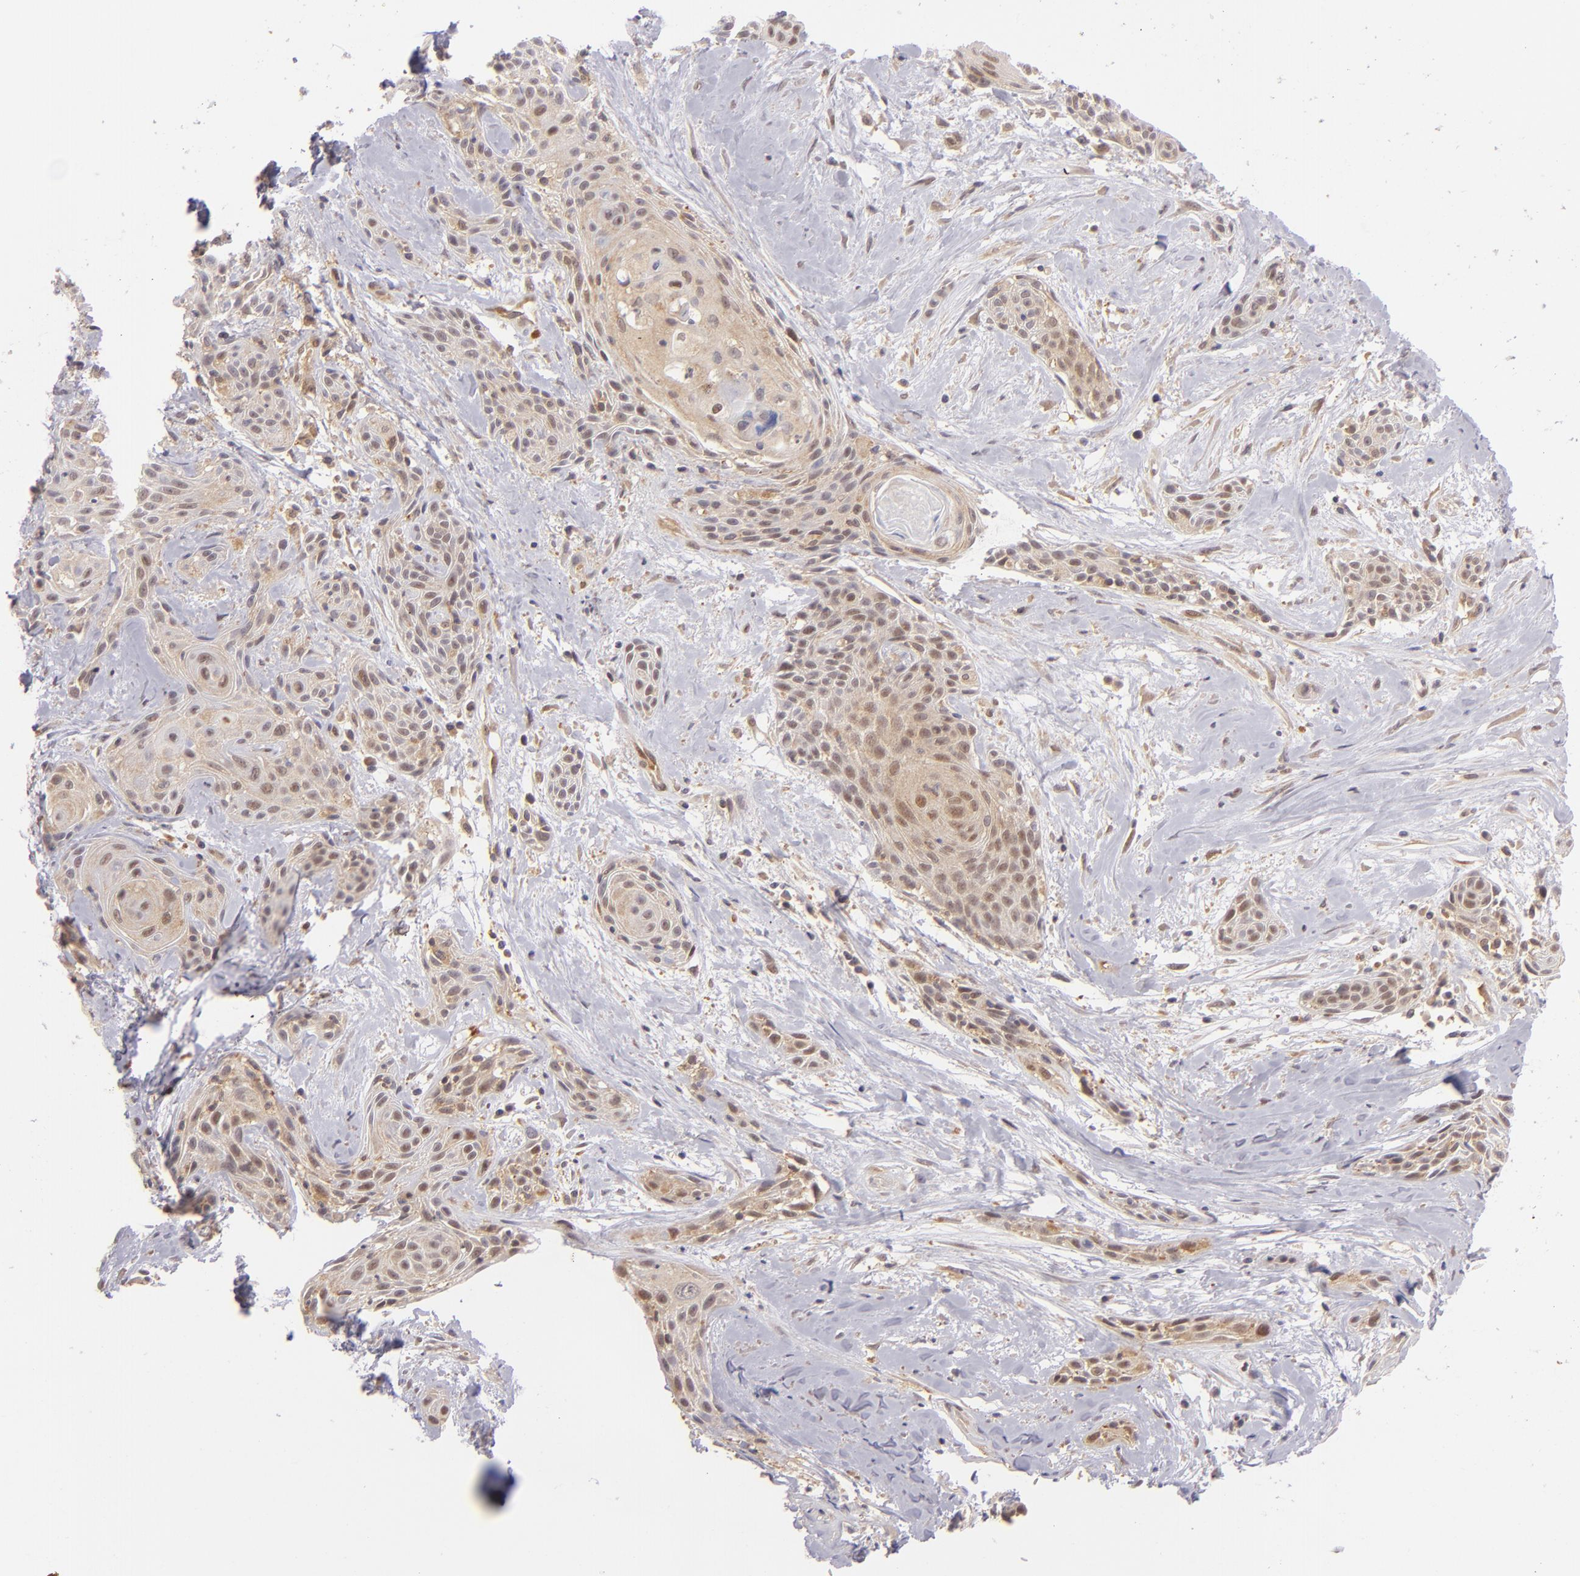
{"staining": {"intensity": "weak", "quantity": "25%-75%", "location": "cytoplasmic/membranous"}, "tissue": "skin cancer", "cell_type": "Tumor cells", "image_type": "cancer", "snomed": [{"axis": "morphology", "description": "Squamous cell carcinoma, NOS"}, {"axis": "topography", "description": "Skin"}, {"axis": "topography", "description": "Anal"}], "caption": "This micrograph demonstrates immunohistochemistry staining of human skin cancer, with low weak cytoplasmic/membranous positivity in about 25%-75% of tumor cells.", "gene": "PTPN13", "patient": {"sex": "male", "age": 64}}